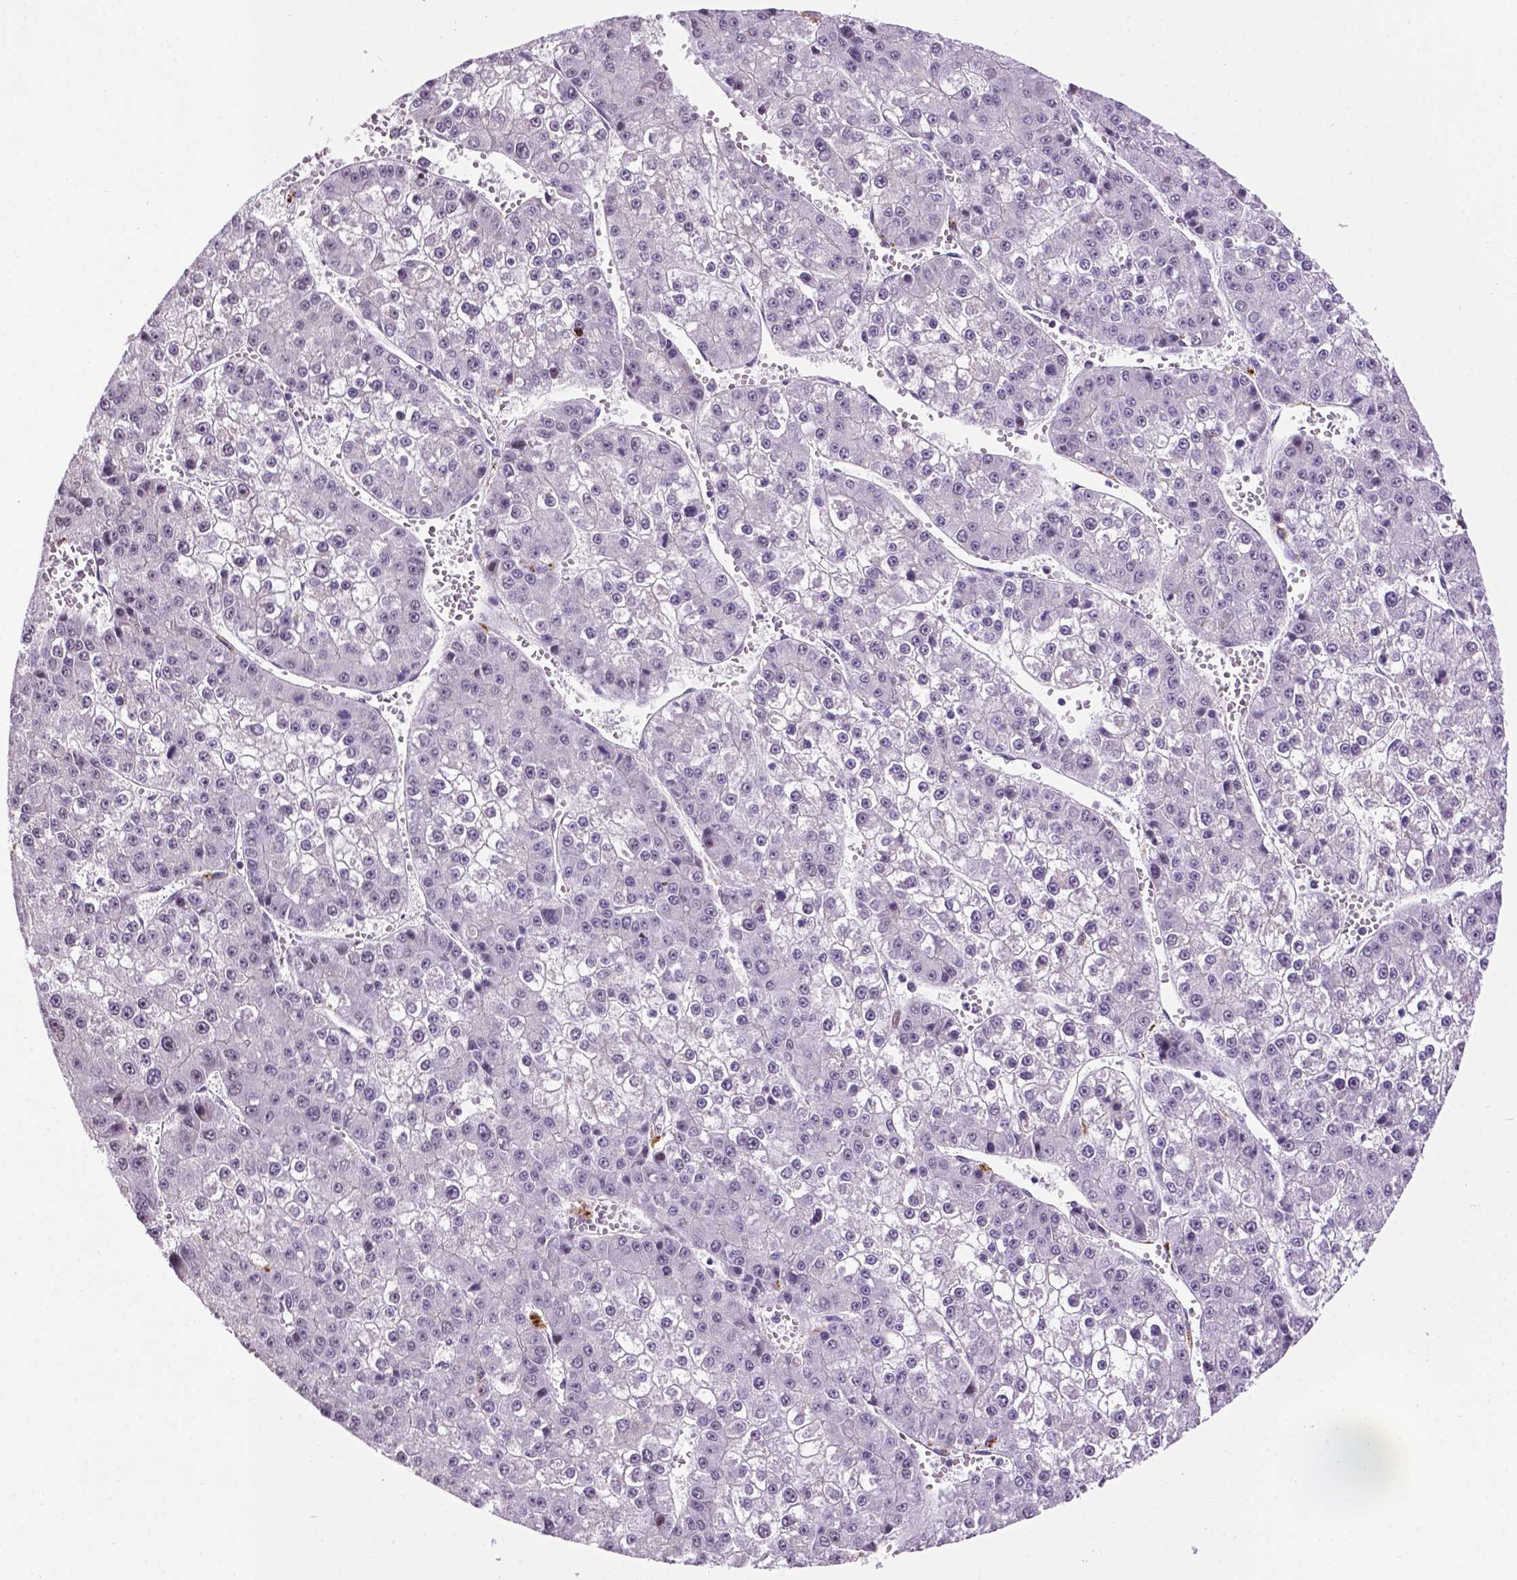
{"staining": {"intensity": "negative", "quantity": "none", "location": "none"}, "tissue": "liver cancer", "cell_type": "Tumor cells", "image_type": "cancer", "snomed": [{"axis": "morphology", "description": "Carcinoma, Hepatocellular, NOS"}, {"axis": "topography", "description": "Liver"}], "caption": "Human hepatocellular carcinoma (liver) stained for a protein using immunohistochemistry (IHC) shows no staining in tumor cells.", "gene": "SMAD3", "patient": {"sex": "female", "age": 73}}